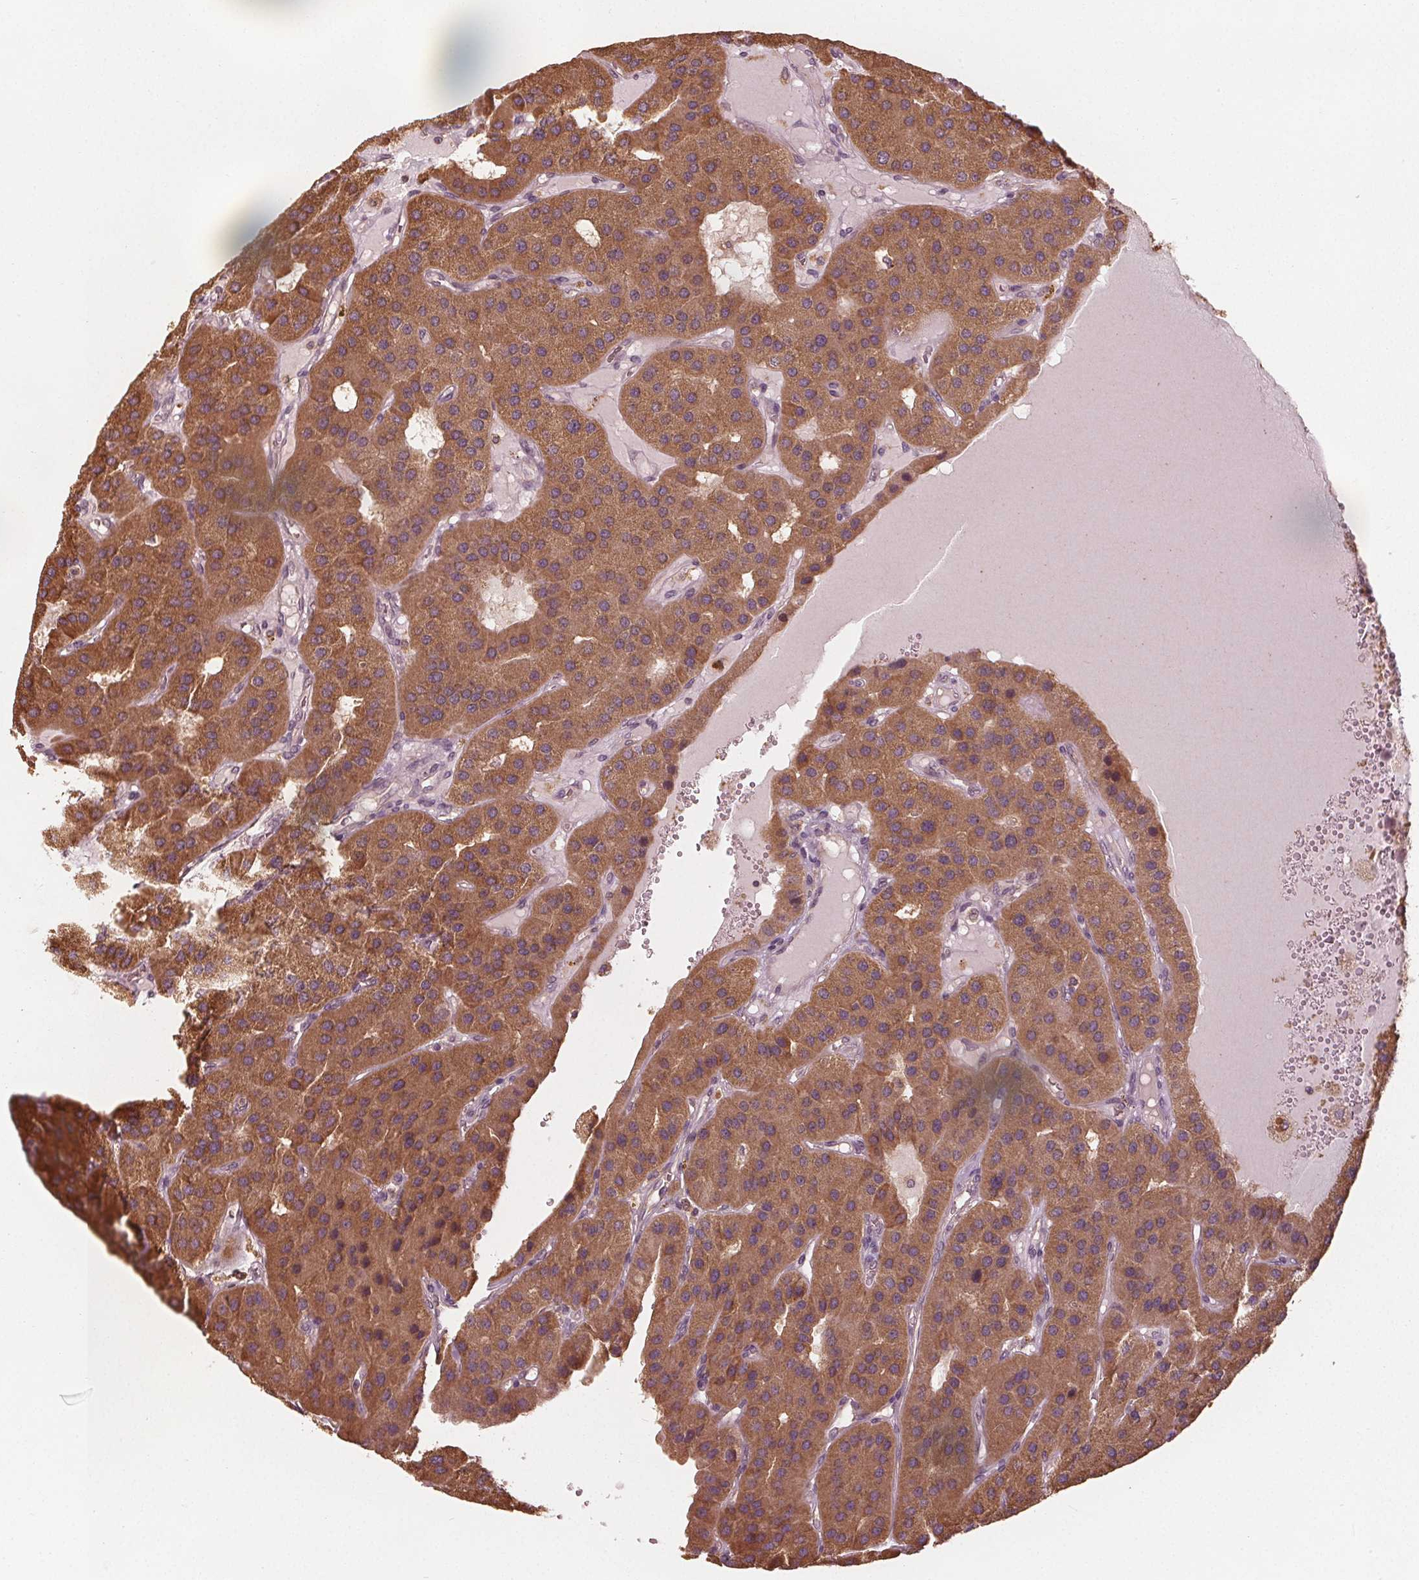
{"staining": {"intensity": "strong", "quantity": ">75%", "location": "cytoplasmic/membranous"}, "tissue": "parathyroid gland", "cell_type": "Glandular cells", "image_type": "normal", "snomed": [{"axis": "morphology", "description": "Normal tissue, NOS"}, {"axis": "morphology", "description": "Adenoma, NOS"}, {"axis": "topography", "description": "Parathyroid gland"}], "caption": "A histopathology image of human parathyroid gland stained for a protein displays strong cytoplasmic/membranous brown staining in glandular cells.", "gene": "GNB2", "patient": {"sex": "female", "age": 86}}